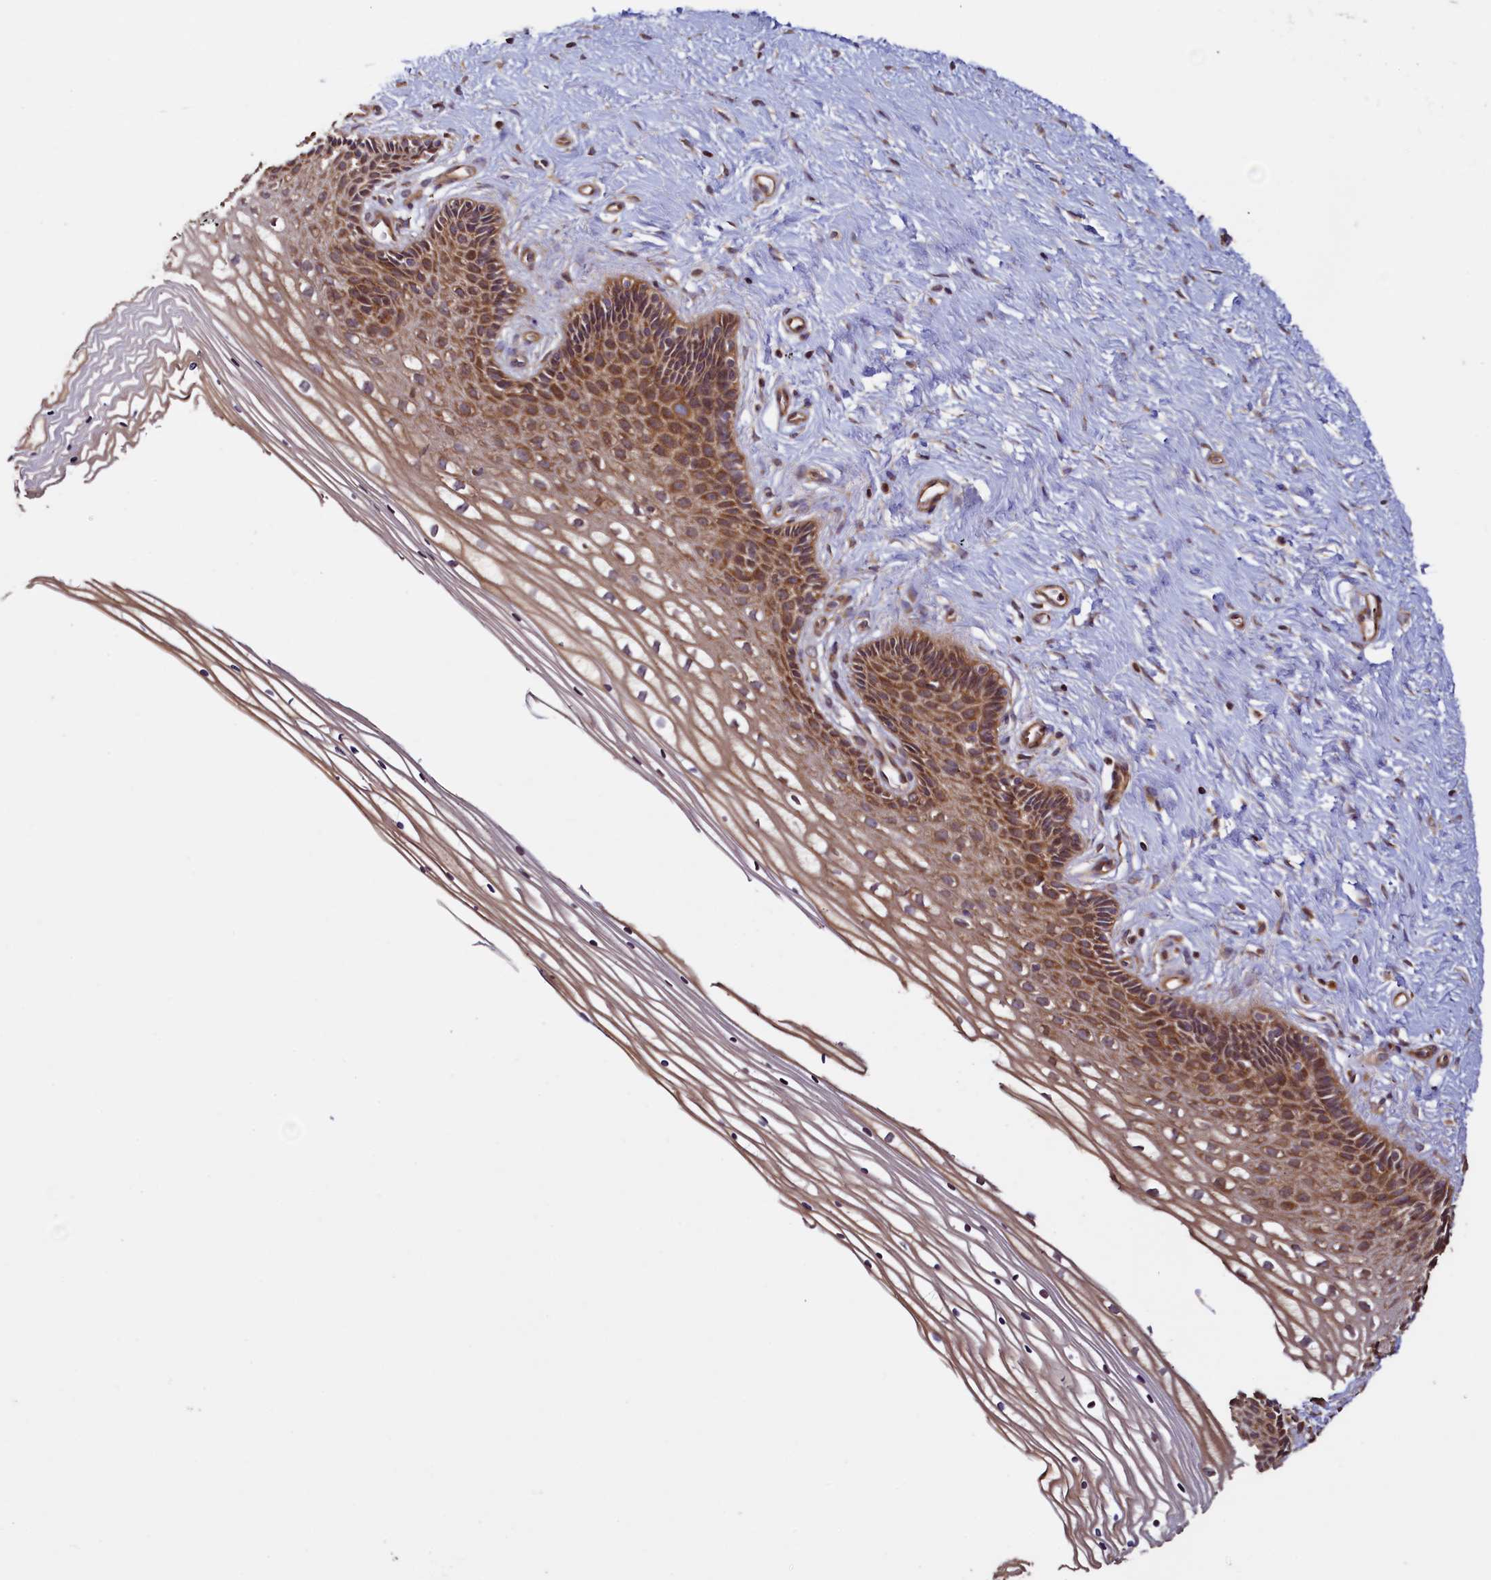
{"staining": {"intensity": "moderate", "quantity": ">75%", "location": "cytoplasmic/membranous"}, "tissue": "cervix", "cell_type": "Glandular cells", "image_type": "normal", "snomed": [{"axis": "morphology", "description": "Normal tissue, NOS"}, {"axis": "topography", "description": "Cervix"}], "caption": "An immunohistochemistry photomicrograph of unremarkable tissue is shown. Protein staining in brown highlights moderate cytoplasmic/membranous positivity in cervix within glandular cells. Using DAB (3,3'-diaminobenzidine) (brown) and hematoxylin (blue) stains, captured at high magnification using brightfield microscopy.", "gene": "RBFA", "patient": {"sex": "female", "age": 33}}